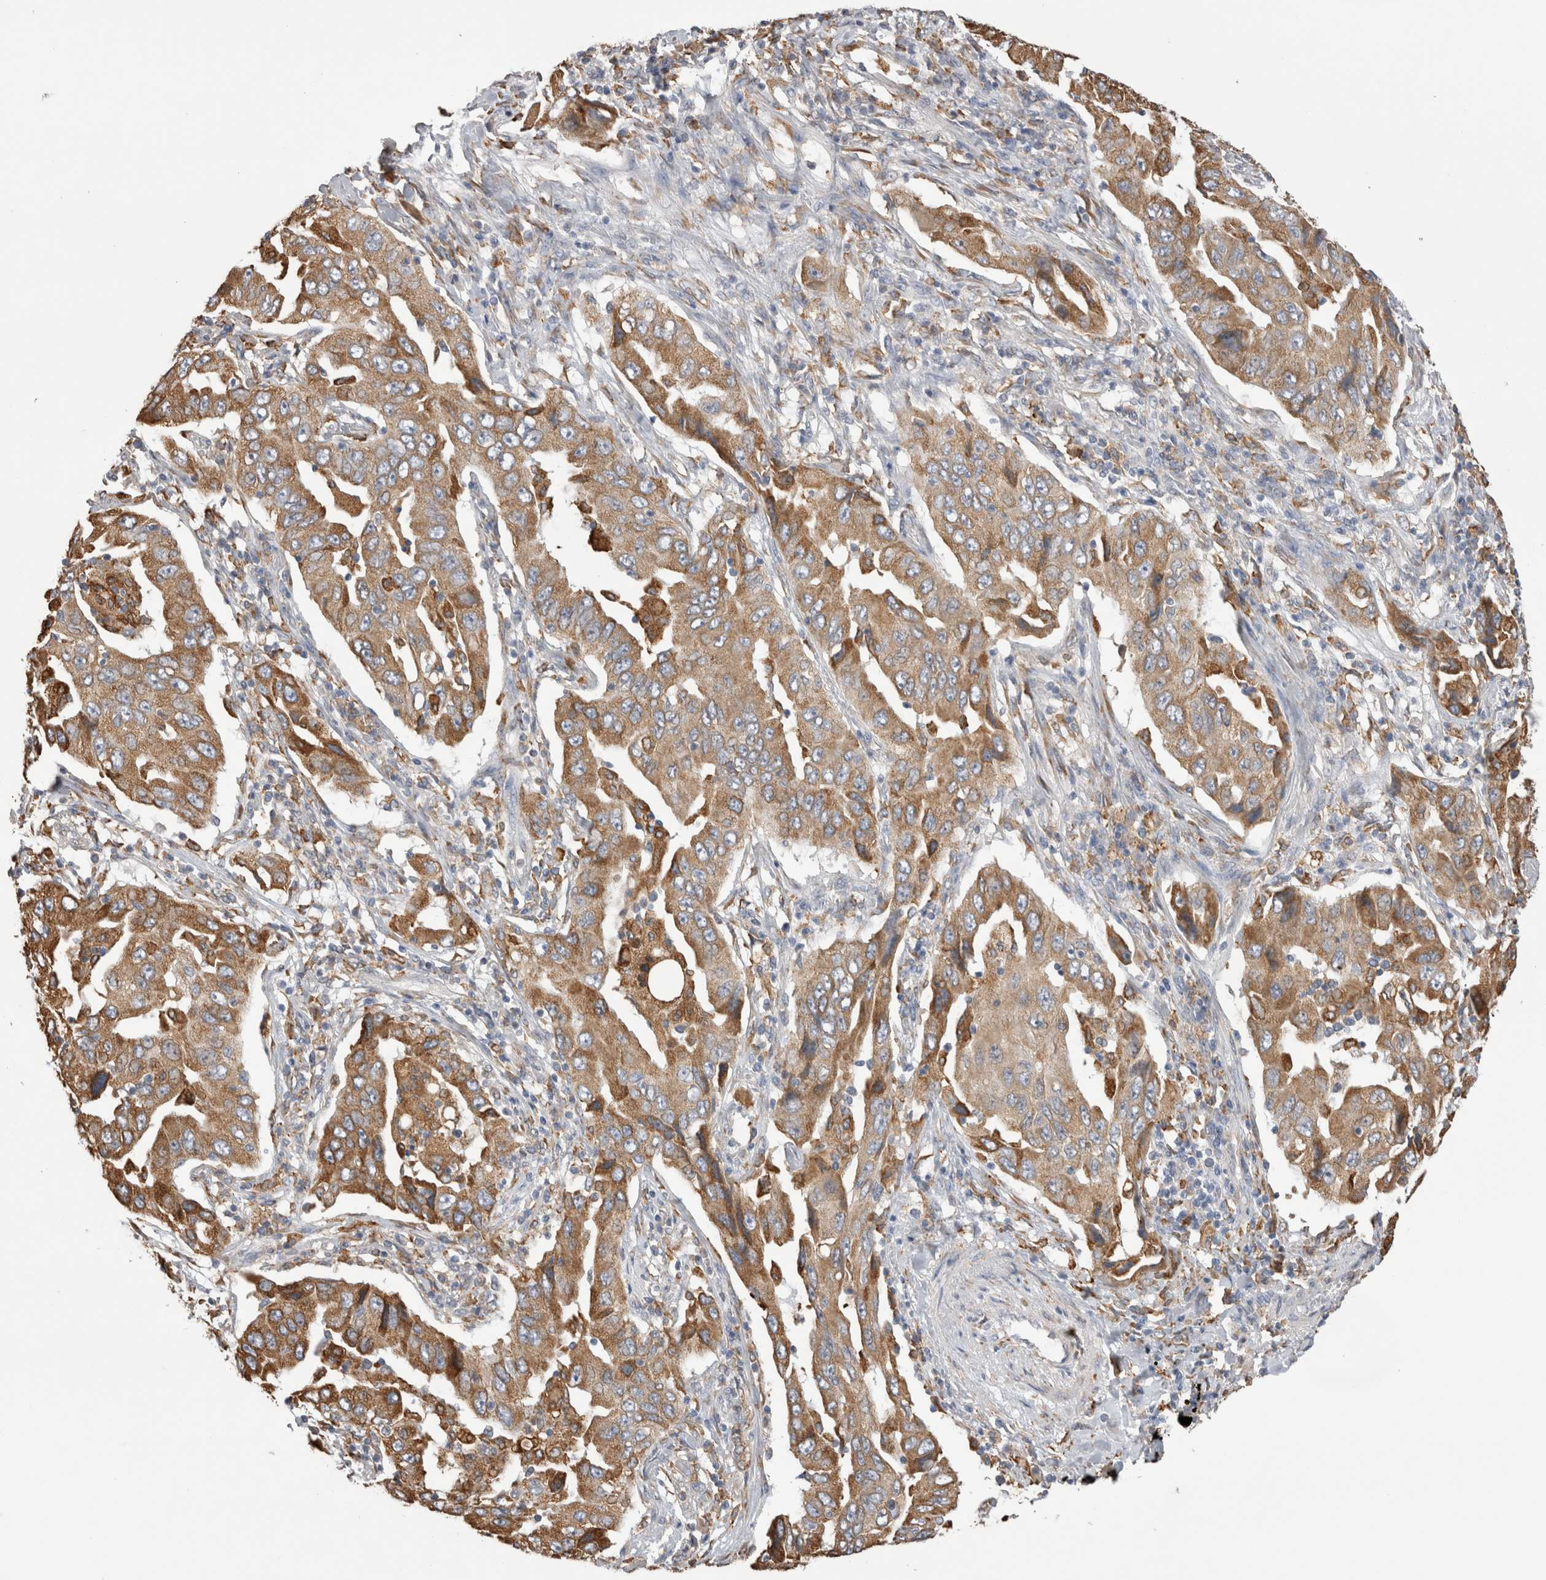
{"staining": {"intensity": "moderate", "quantity": ">75%", "location": "cytoplasmic/membranous"}, "tissue": "lung cancer", "cell_type": "Tumor cells", "image_type": "cancer", "snomed": [{"axis": "morphology", "description": "Adenocarcinoma, NOS"}, {"axis": "topography", "description": "Lung"}], "caption": "Protein positivity by immunohistochemistry displays moderate cytoplasmic/membranous positivity in approximately >75% of tumor cells in adenocarcinoma (lung).", "gene": "LRPAP1", "patient": {"sex": "female", "age": 65}}